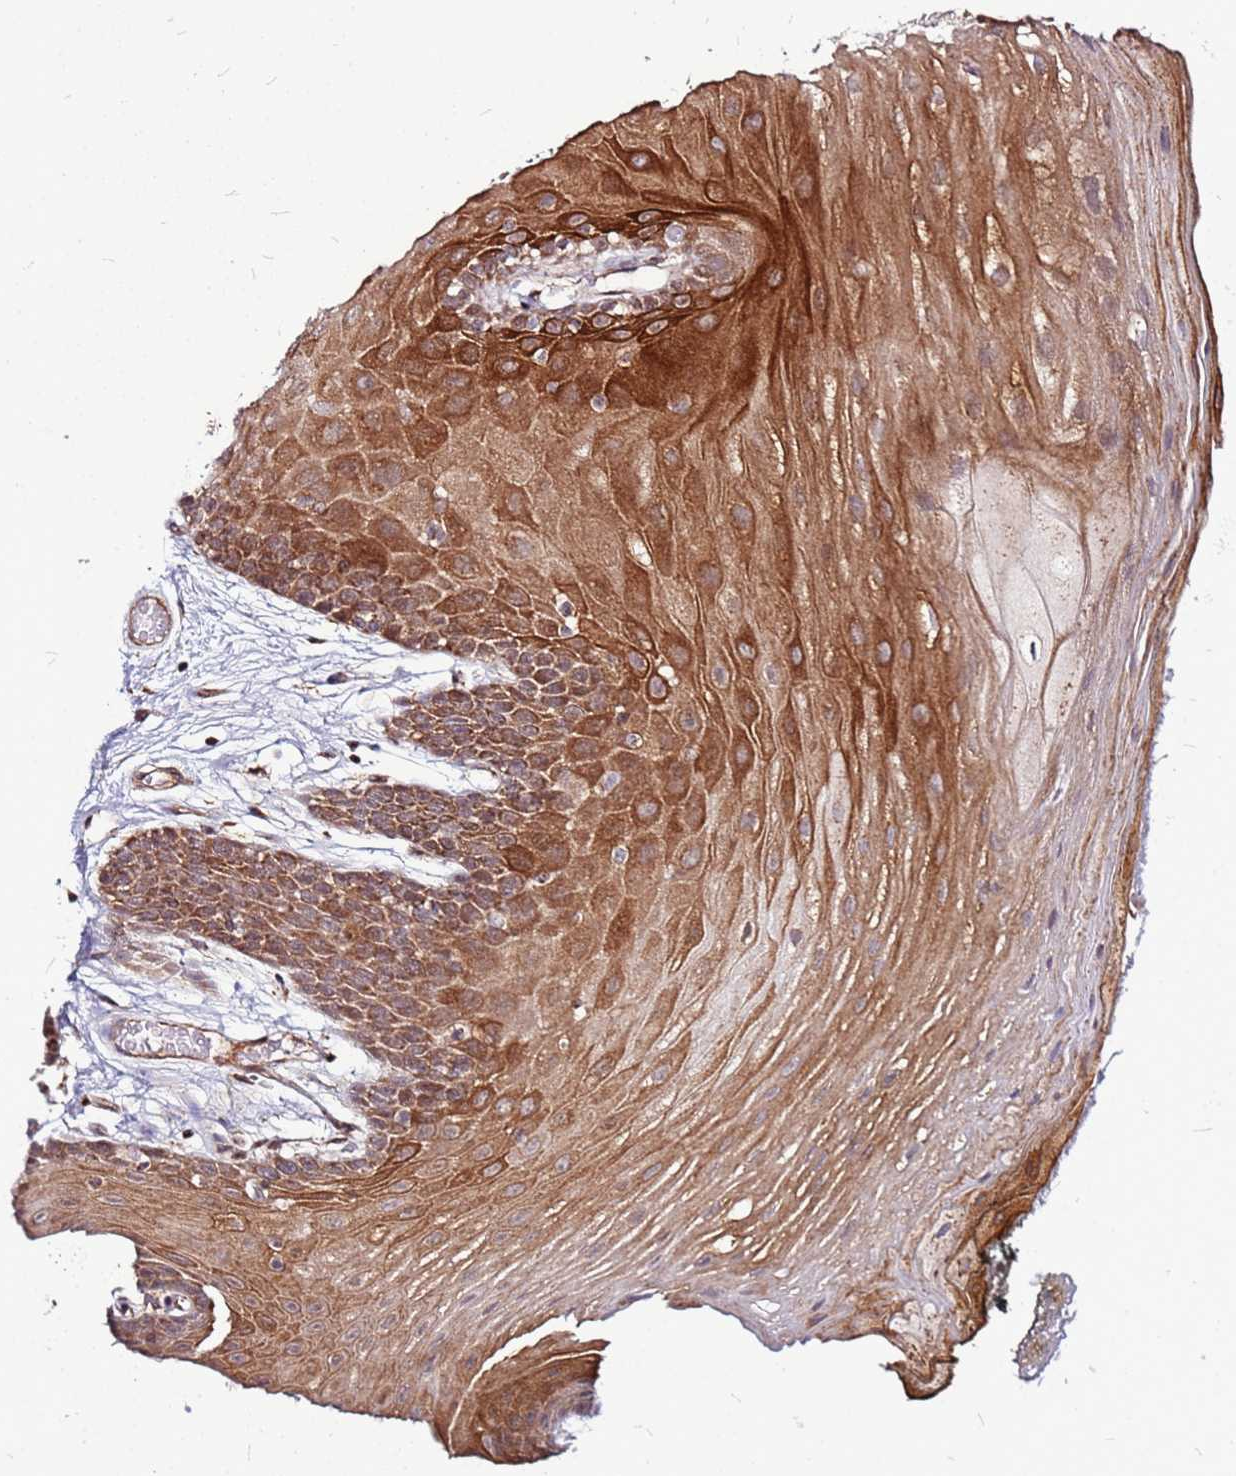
{"staining": {"intensity": "strong", "quantity": ">75%", "location": "cytoplasmic/membranous"}, "tissue": "oral mucosa", "cell_type": "Squamous epithelial cells", "image_type": "normal", "snomed": [{"axis": "morphology", "description": "Normal tissue, NOS"}, {"axis": "morphology", "description": "Squamous cell carcinoma, NOS"}, {"axis": "topography", "description": "Oral tissue"}, {"axis": "topography", "description": "Head-Neck"}], "caption": "This histopathology image exhibits immunohistochemistry staining of normal oral mucosa, with high strong cytoplasmic/membranous staining in about >75% of squamous epithelial cells.", "gene": "OR51T1", "patient": {"sex": "female", "age": 81}}